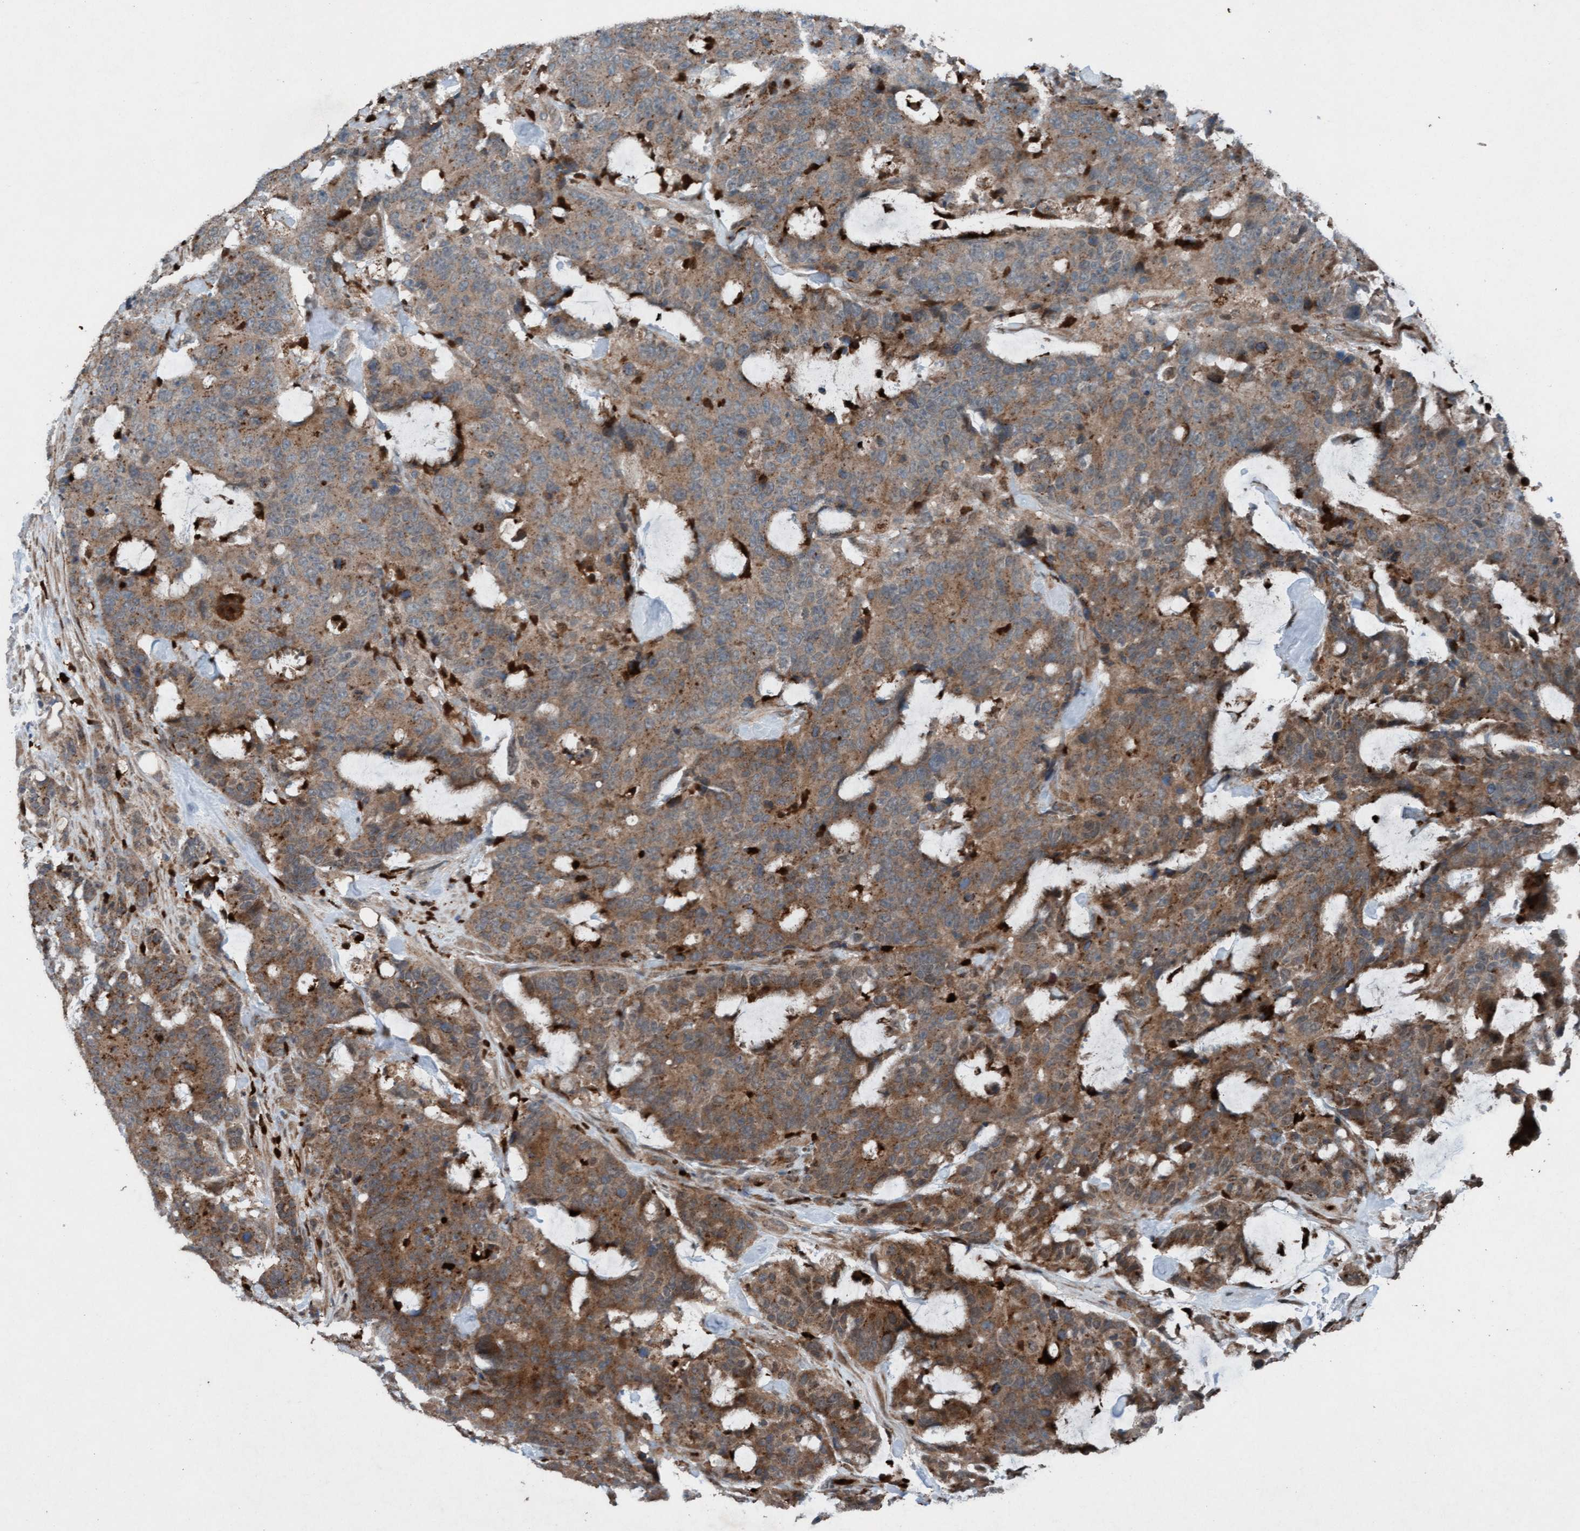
{"staining": {"intensity": "moderate", "quantity": ">75%", "location": "cytoplasmic/membranous"}, "tissue": "colorectal cancer", "cell_type": "Tumor cells", "image_type": "cancer", "snomed": [{"axis": "morphology", "description": "Adenocarcinoma, NOS"}, {"axis": "topography", "description": "Colon"}], "caption": "Colorectal cancer (adenocarcinoma) was stained to show a protein in brown. There is medium levels of moderate cytoplasmic/membranous staining in about >75% of tumor cells.", "gene": "PLXNB2", "patient": {"sex": "female", "age": 86}}